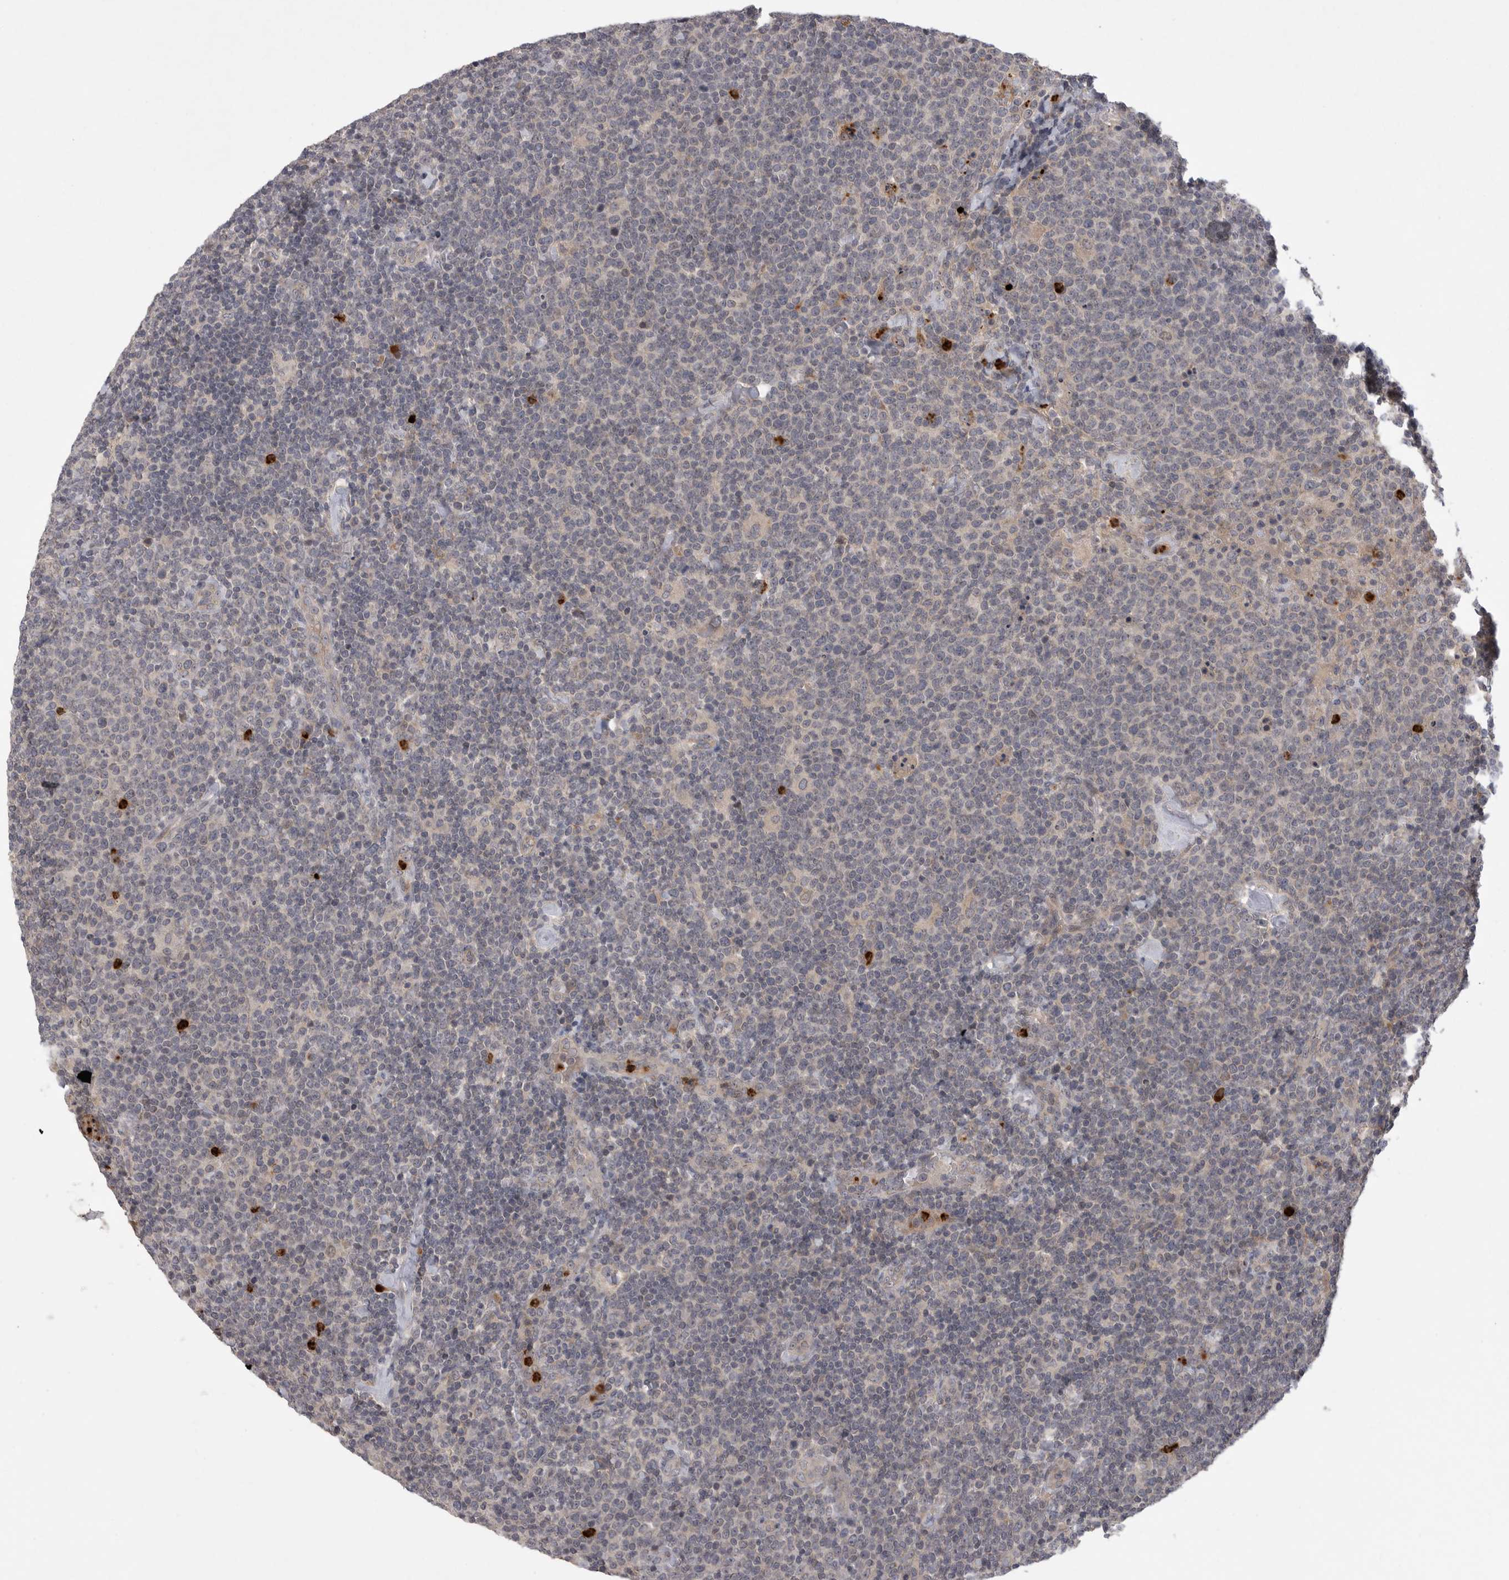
{"staining": {"intensity": "negative", "quantity": "none", "location": "none"}, "tissue": "lymphoma", "cell_type": "Tumor cells", "image_type": "cancer", "snomed": [{"axis": "morphology", "description": "Malignant lymphoma, non-Hodgkin's type, High grade"}, {"axis": "topography", "description": "Lymph node"}], "caption": "There is no significant staining in tumor cells of high-grade malignant lymphoma, non-Hodgkin's type.", "gene": "UBE3D", "patient": {"sex": "male", "age": 61}}